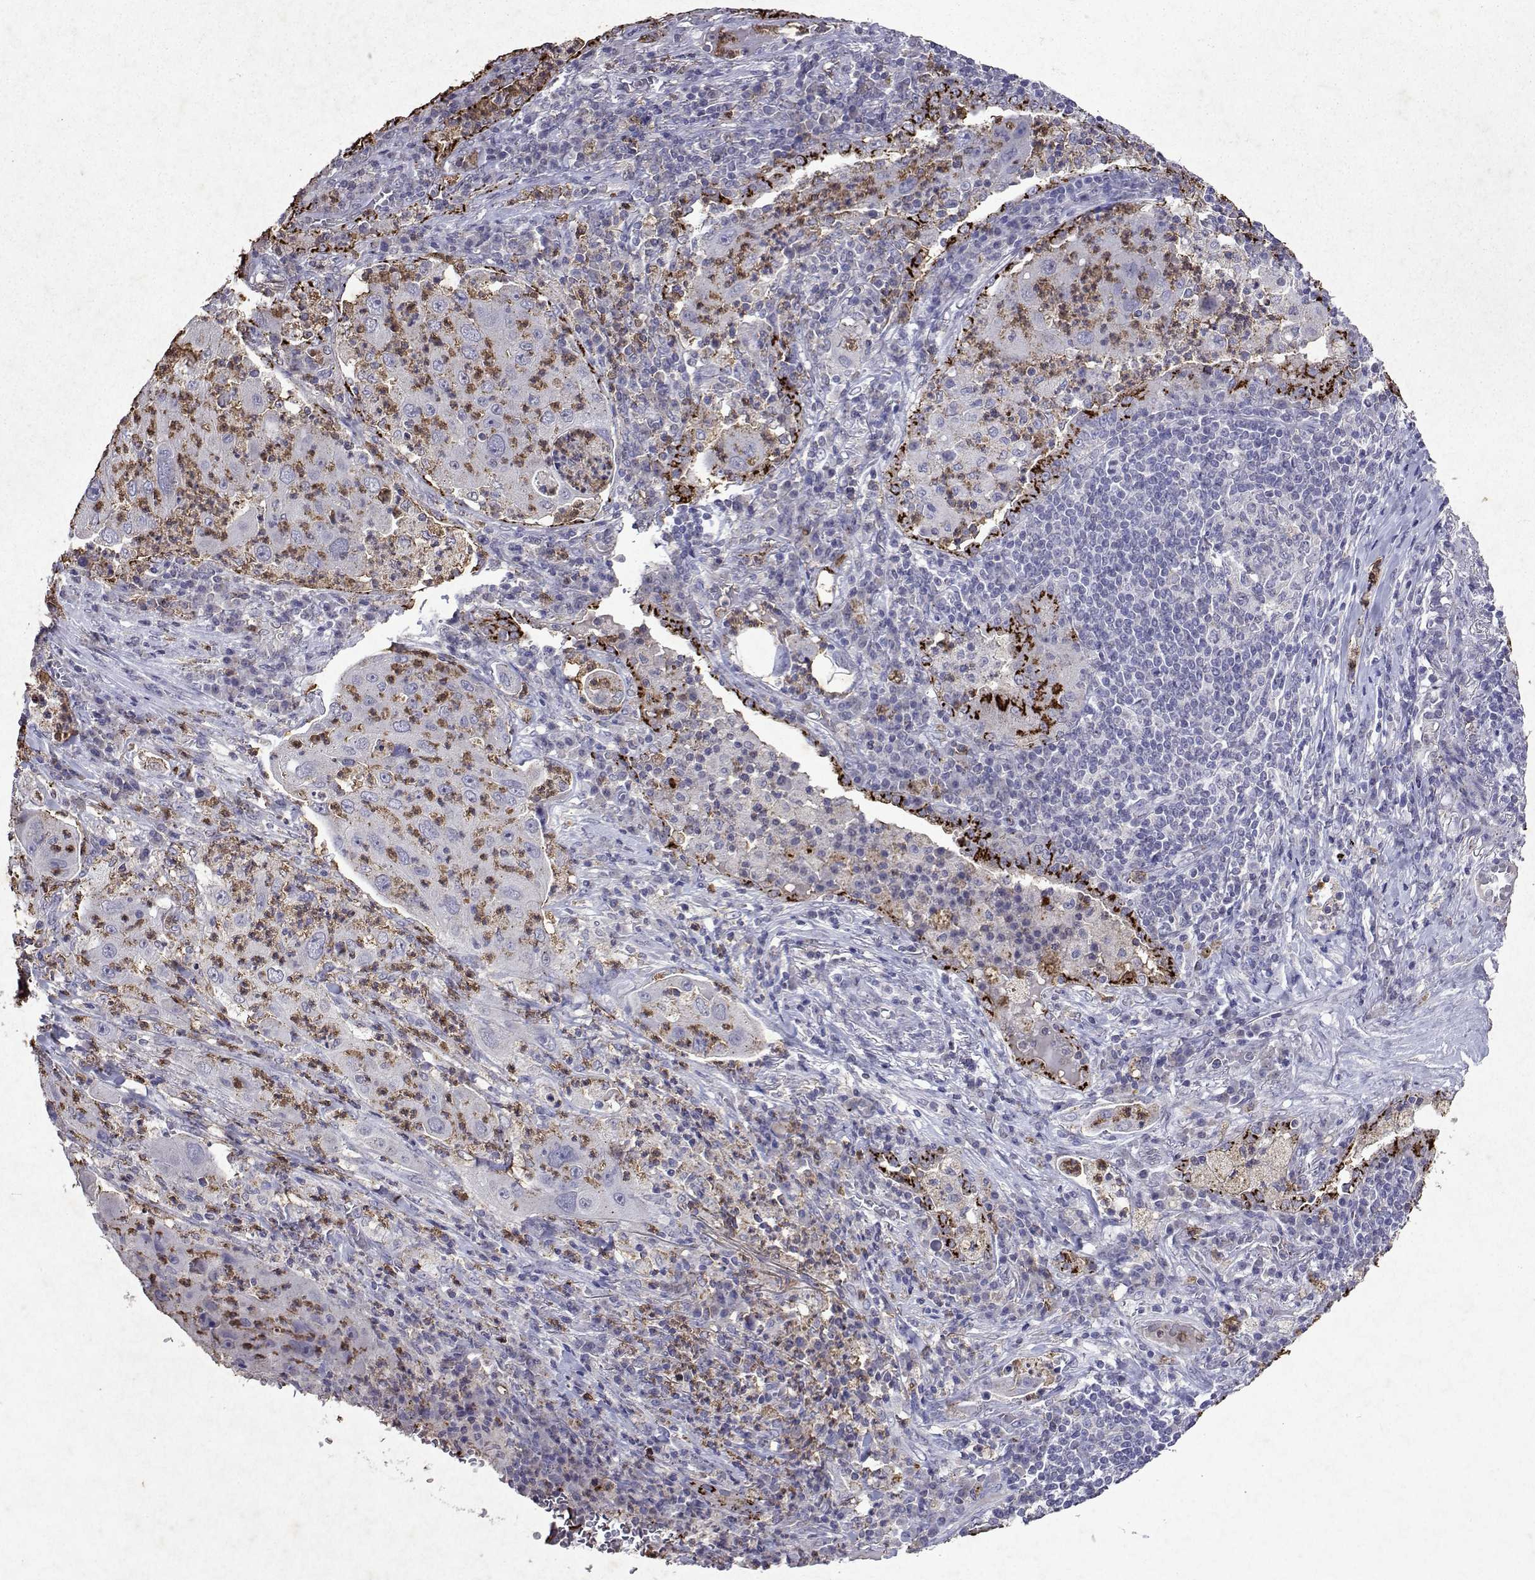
{"staining": {"intensity": "negative", "quantity": "none", "location": "none"}, "tissue": "lung cancer", "cell_type": "Tumor cells", "image_type": "cancer", "snomed": [{"axis": "morphology", "description": "Squamous cell carcinoma, NOS"}, {"axis": "topography", "description": "Lung"}], "caption": "This is a histopathology image of IHC staining of lung cancer (squamous cell carcinoma), which shows no expression in tumor cells. The staining is performed using DAB brown chromogen with nuclei counter-stained in using hematoxylin.", "gene": "DUSP28", "patient": {"sex": "female", "age": 59}}